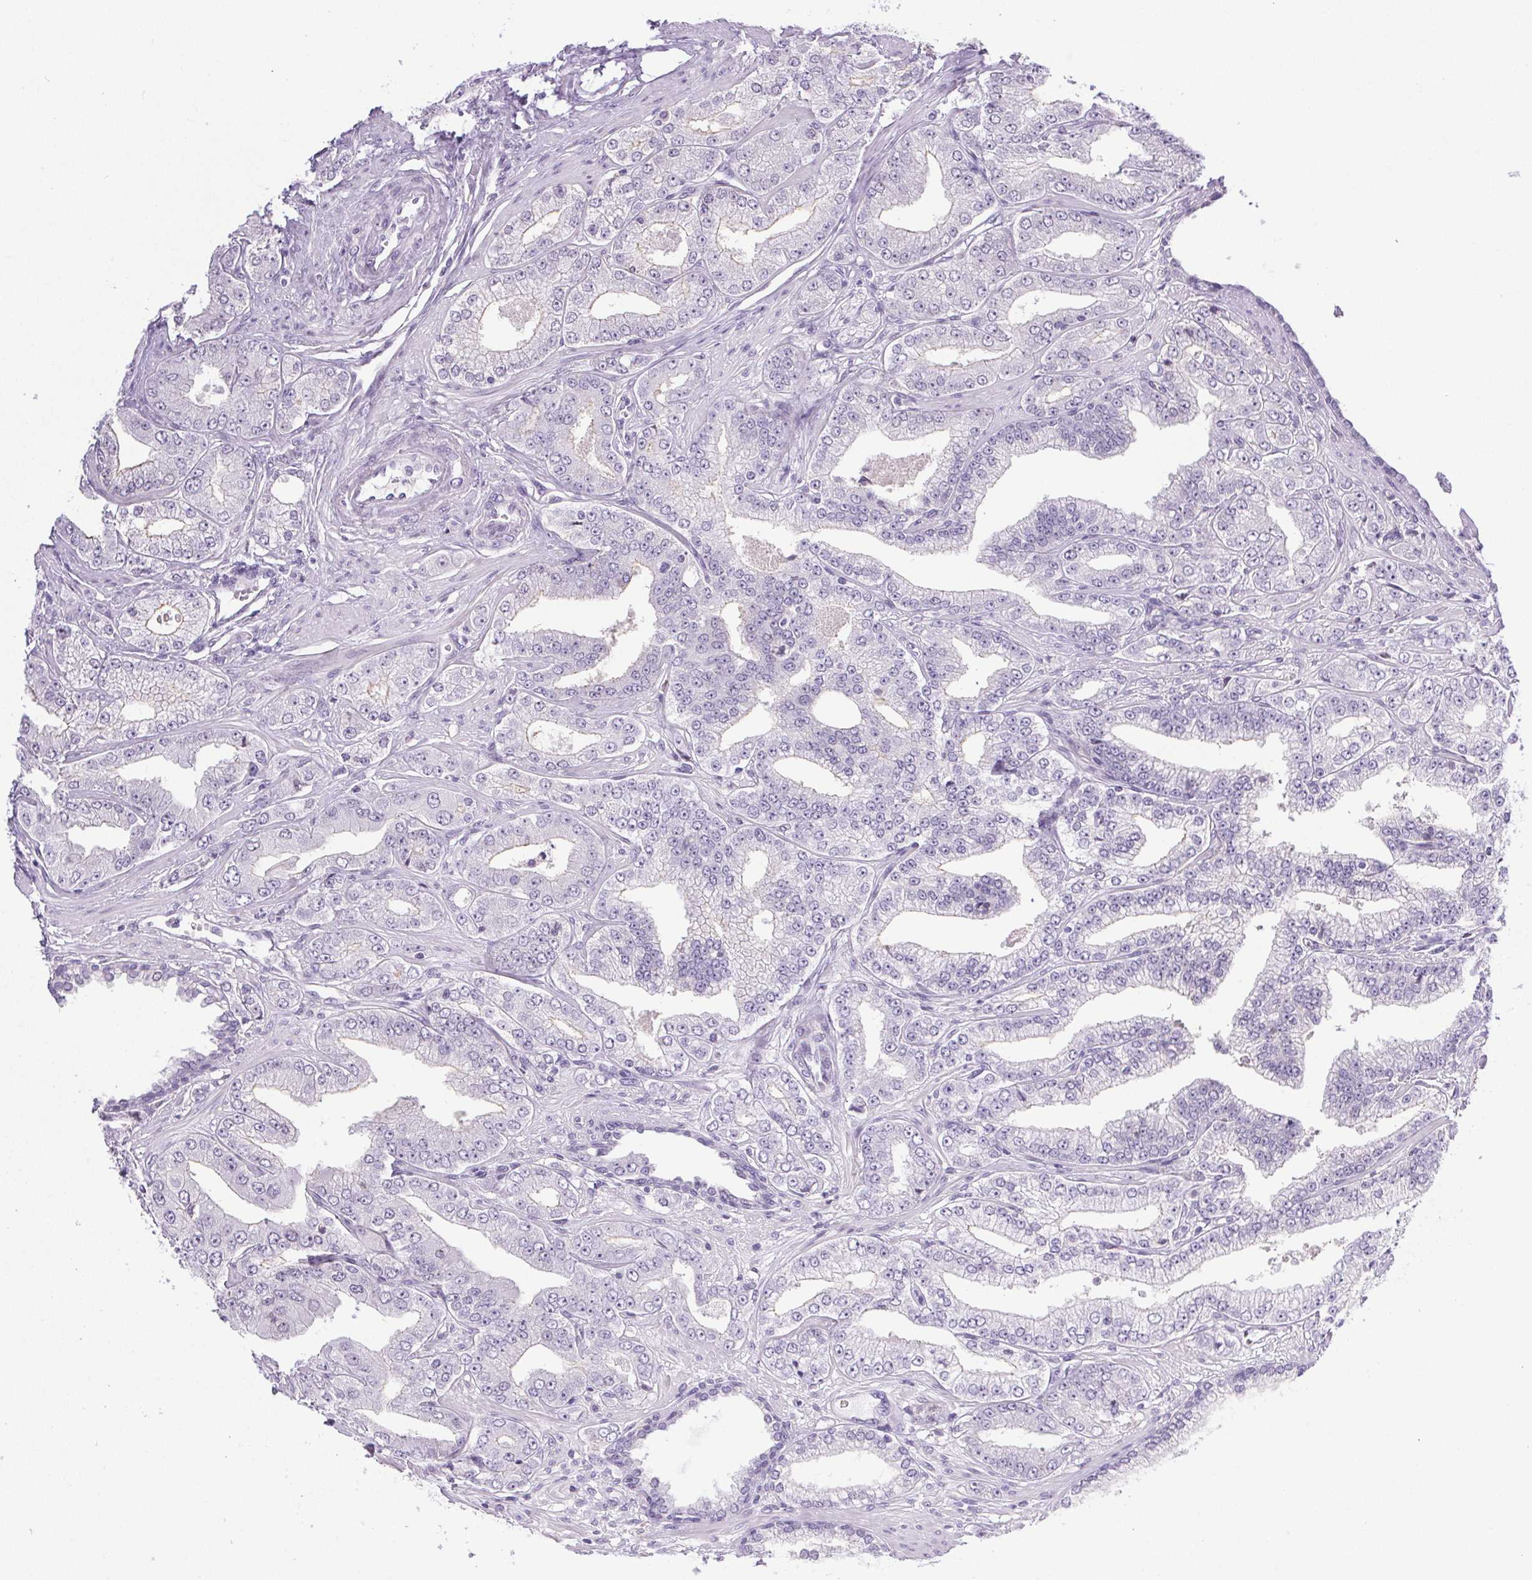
{"staining": {"intensity": "negative", "quantity": "none", "location": "none"}, "tissue": "prostate cancer", "cell_type": "Tumor cells", "image_type": "cancer", "snomed": [{"axis": "morphology", "description": "Adenocarcinoma, Low grade"}, {"axis": "topography", "description": "Prostate"}], "caption": "This is an IHC micrograph of human prostate cancer. There is no staining in tumor cells.", "gene": "PRL", "patient": {"sex": "male", "age": 60}}